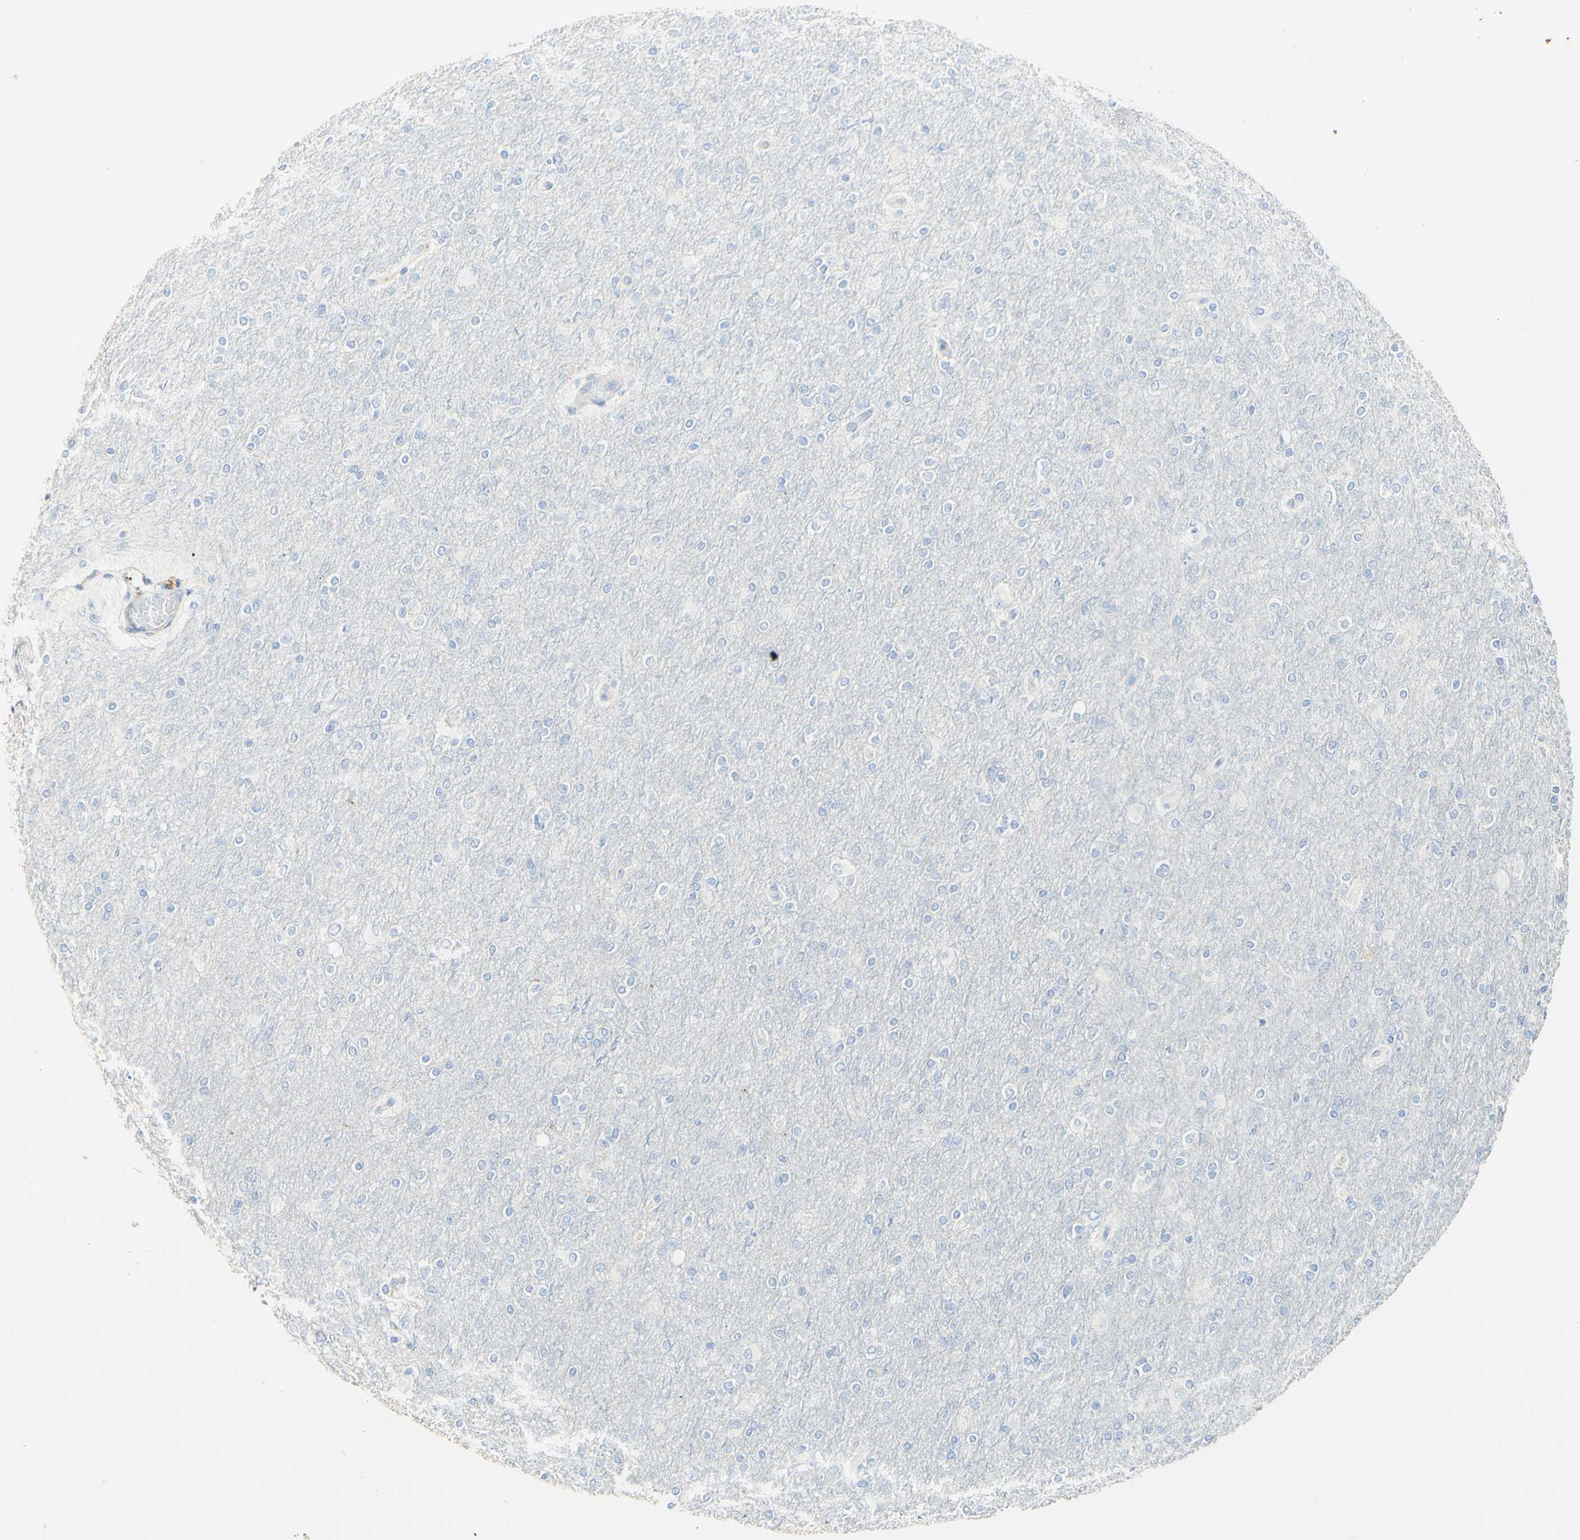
{"staining": {"intensity": "negative", "quantity": "none", "location": "none"}, "tissue": "glioma", "cell_type": "Tumor cells", "image_type": "cancer", "snomed": [{"axis": "morphology", "description": "Glioma, malignant, High grade"}, {"axis": "topography", "description": "Cerebral cortex"}], "caption": "A histopathology image of malignant glioma (high-grade) stained for a protein shows no brown staining in tumor cells. The staining is performed using DAB (3,3'-diaminobenzidine) brown chromogen with nuclei counter-stained in using hematoxylin.", "gene": "PIGR", "patient": {"sex": "female", "age": 36}}